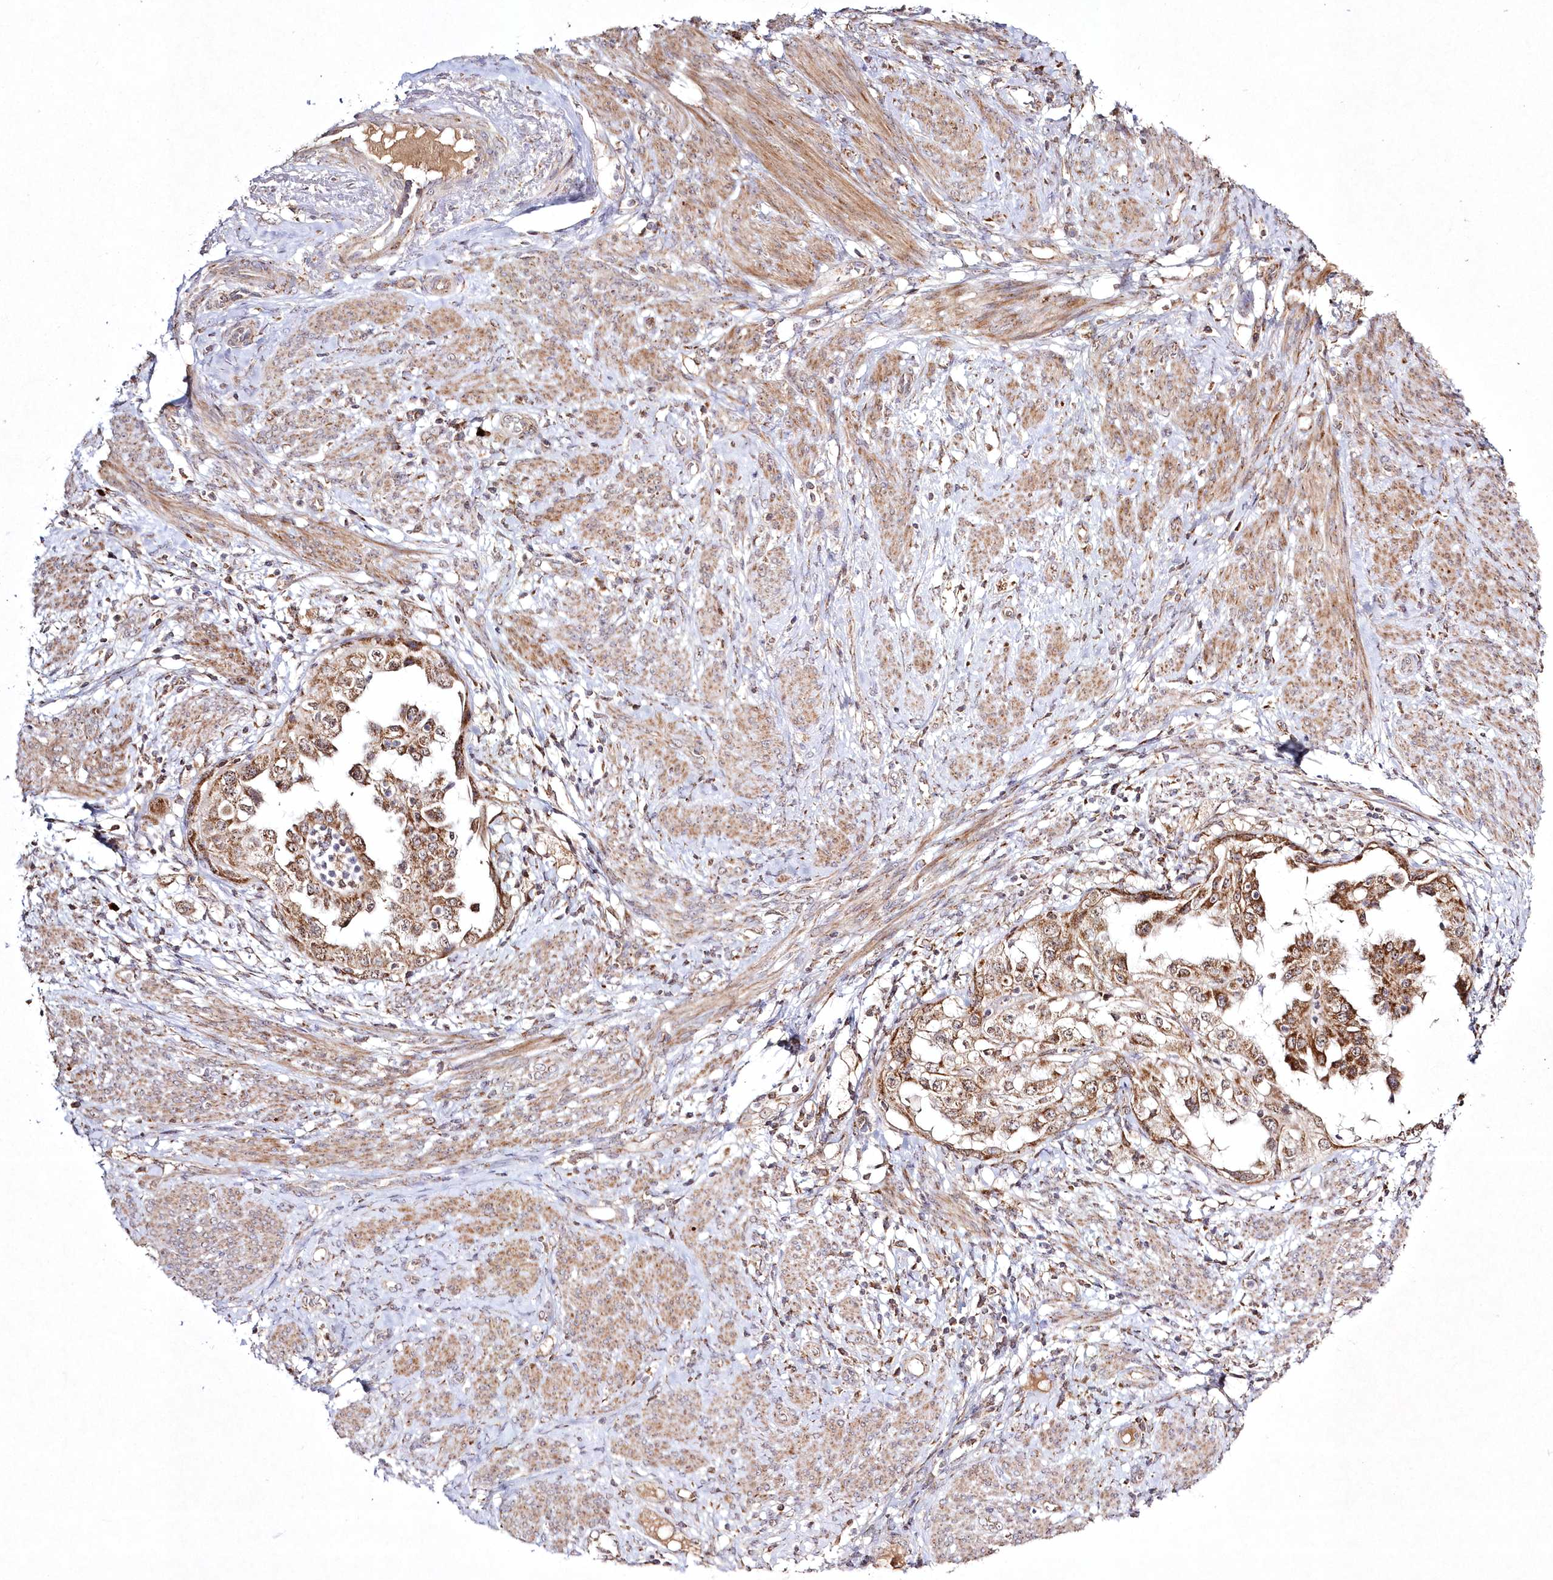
{"staining": {"intensity": "moderate", "quantity": ">75%", "location": "cytoplasmic/membranous"}, "tissue": "endometrial cancer", "cell_type": "Tumor cells", "image_type": "cancer", "snomed": [{"axis": "morphology", "description": "Adenocarcinoma, NOS"}, {"axis": "topography", "description": "Endometrium"}], "caption": "This is a photomicrograph of immunohistochemistry (IHC) staining of endometrial cancer, which shows moderate staining in the cytoplasmic/membranous of tumor cells.", "gene": "PEX13", "patient": {"sex": "female", "age": 85}}